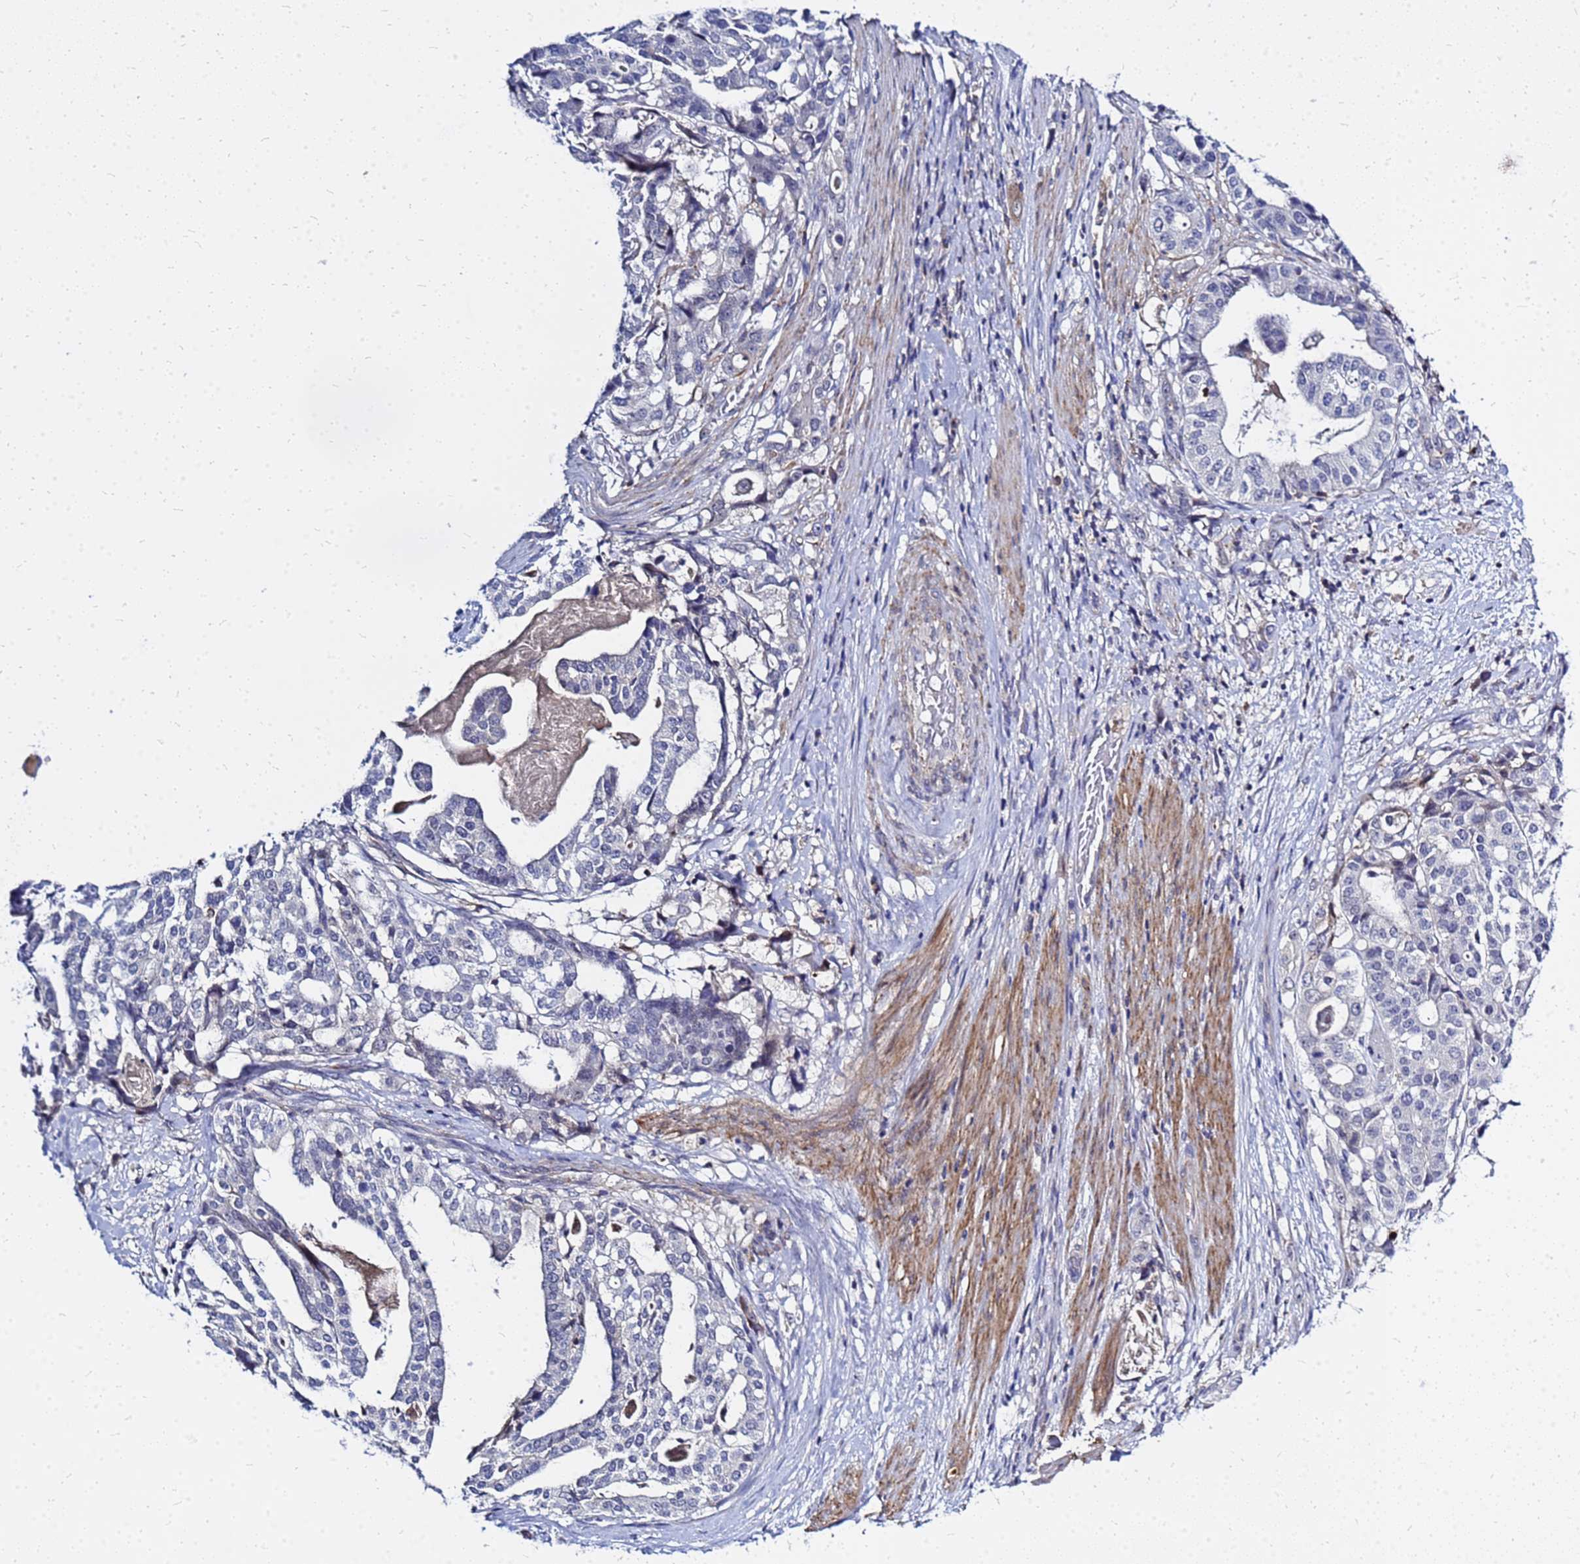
{"staining": {"intensity": "negative", "quantity": "none", "location": "none"}, "tissue": "stomach cancer", "cell_type": "Tumor cells", "image_type": "cancer", "snomed": [{"axis": "morphology", "description": "Adenocarcinoma, NOS"}, {"axis": "topography", "description": "Stomach"}], "caption": "Tumor cells show no significant staining in adenocarcinoma (stomach).", "gene": "SRGAP3", "patient": {"sex": "male", "age": 48}}